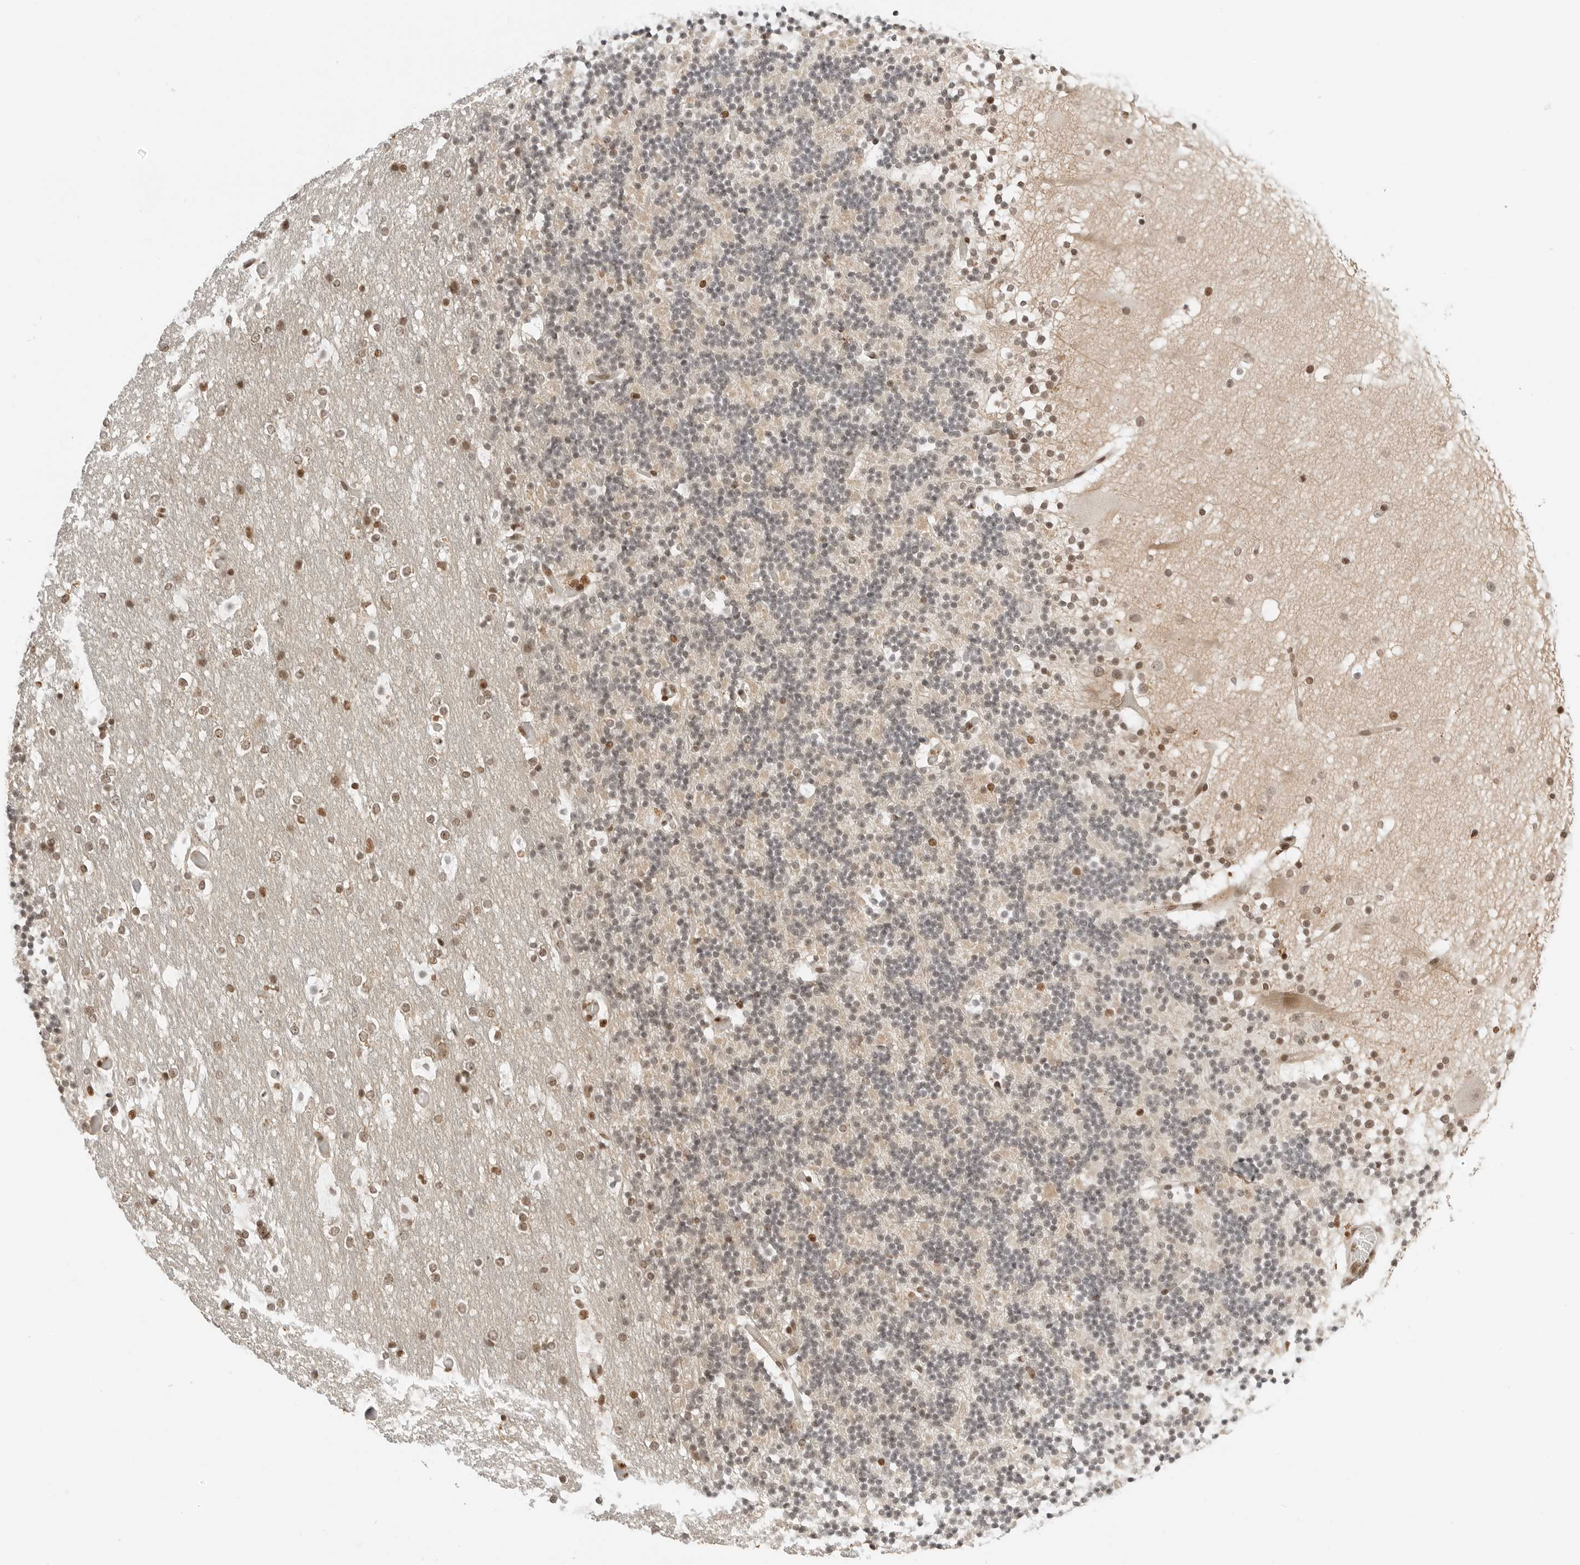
{"staining": {"intensity": "weak", "quantity": "<25%", "location": "nuclear"}, "tissue": "cerebellum", "cell_type": "Cells in granular layer", "image_type": "normal", "snomed": [{"axis": "morphology", "description": "Normal tissue, NOS"}, {"axis": "topography", "description": "Cerebellum"}], "caption": "A high-resolution photomicrograph shows immunohistochemistry staining of normal cerebellum, which shows no significant positivity in cells in granular layer.", "gene": "CRTC2", "patient": {"sex": "male", "age": 57}}